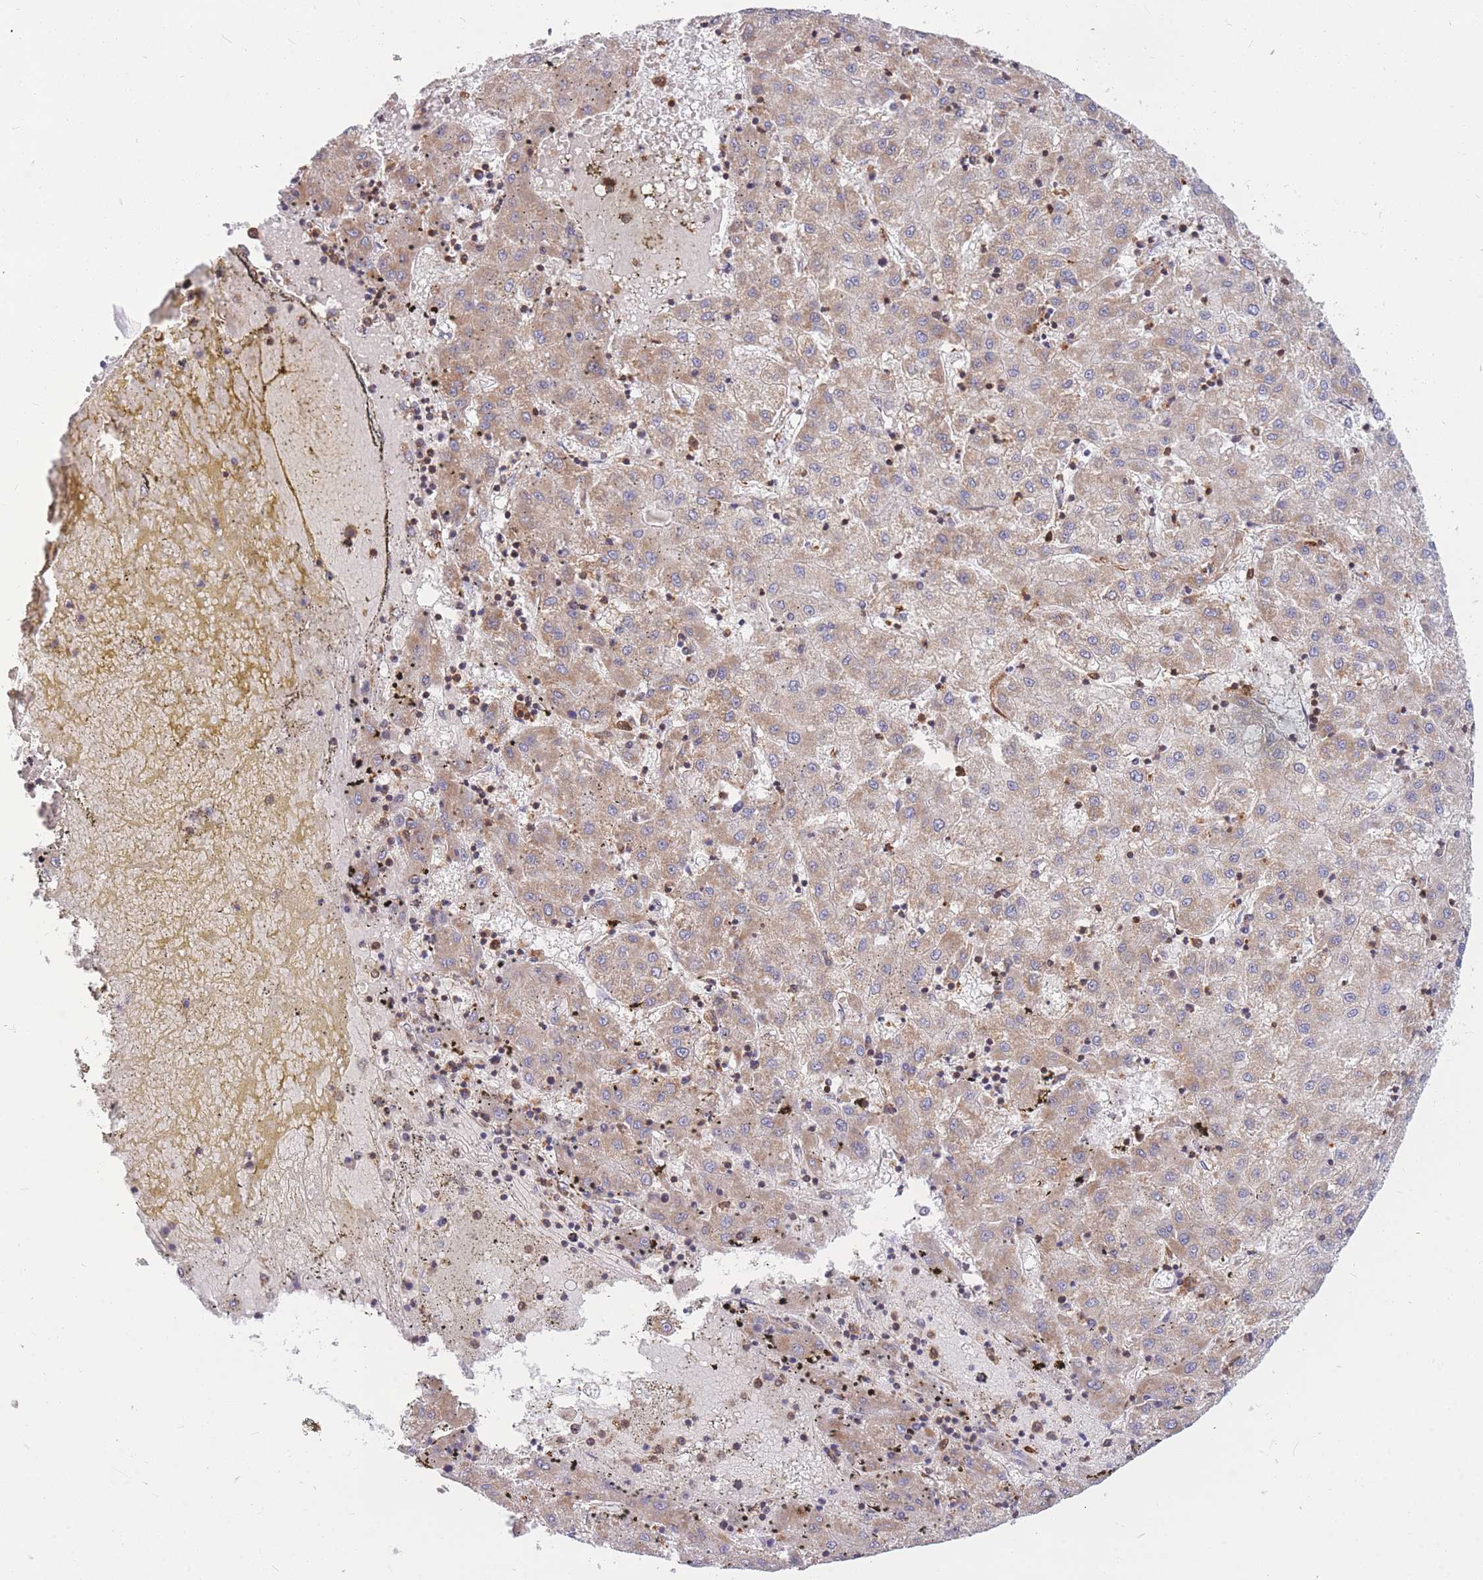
{"staining": {"intensity": "weak", "quantity": "25%-75%", "location": "cytoplasmic/membranous"}, "tissue": "liver cancer", "cell_type": "Tumor cells", "image_type": "cancer", "snomed": [{"axis": "morphology", "description": "Carcinoma, Hepatocellular, NOS"}, {"axis": "topography", "description": "Liver"}], "caption": "Weak cytoplasmic/membranous protein positivity is seen in about 25%-75% of tumor cells in liver cancer.", "gene": "MRPL54", "patient": {"sex": "male", "age": 72}}